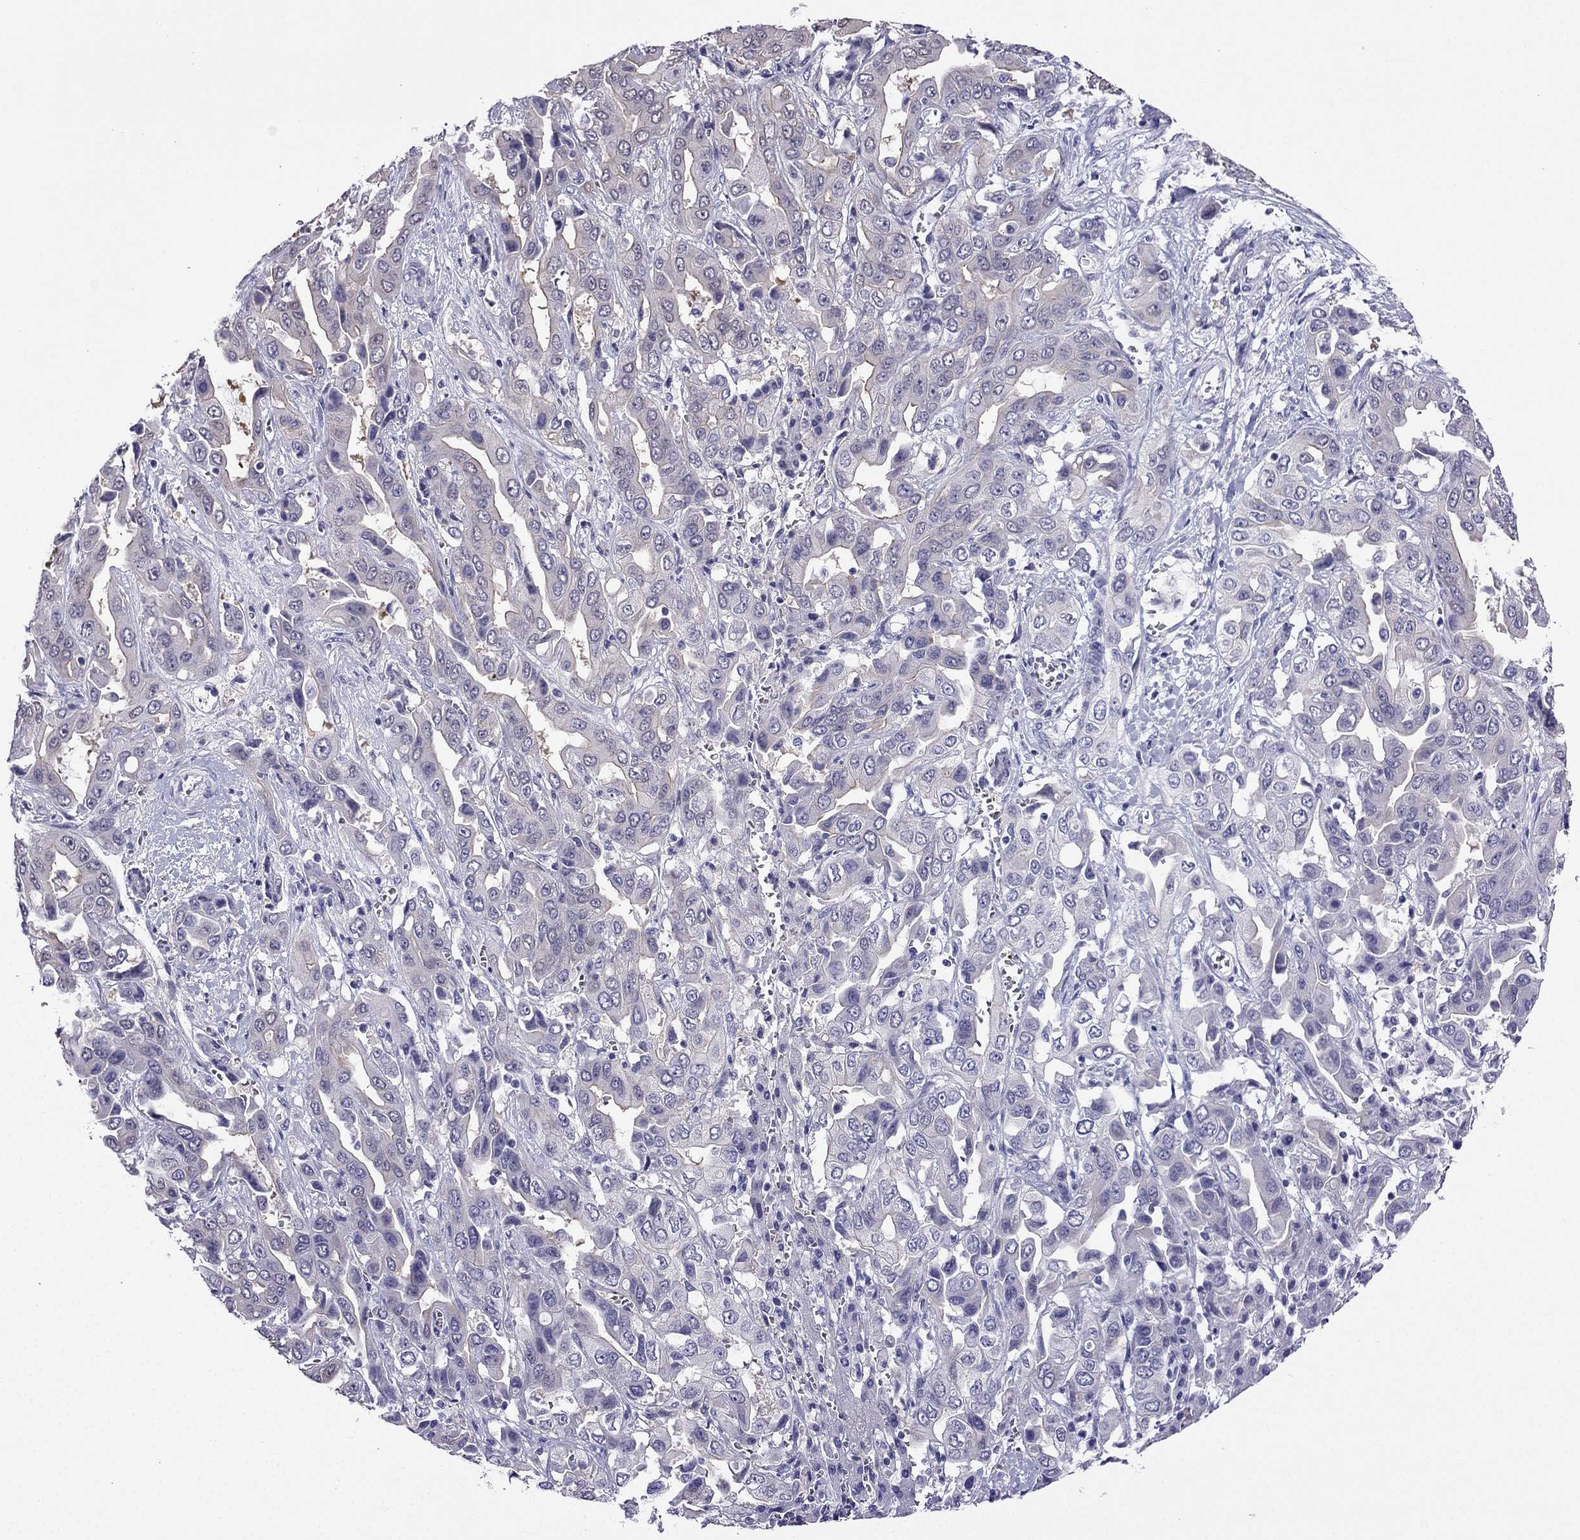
{"staining": {"intensity": "negative", "quantity": "none", "location": "none"}, "tissue": "liver cancer", "cell_type": "Tumor cells", "image_type": "cancer", "snomed": [{"axis": "morphology", "description": "Cholangiocarcinoma"}, {"axis": "topography", "description": "Liver"}], "caption": "Immunohistochemical staining of human liver cancer (cholangiocarcinoma) displays no significant staining in tumor cells.", "gene": "KCNJ10", "patient": {"sex": "female", "age": 52}}